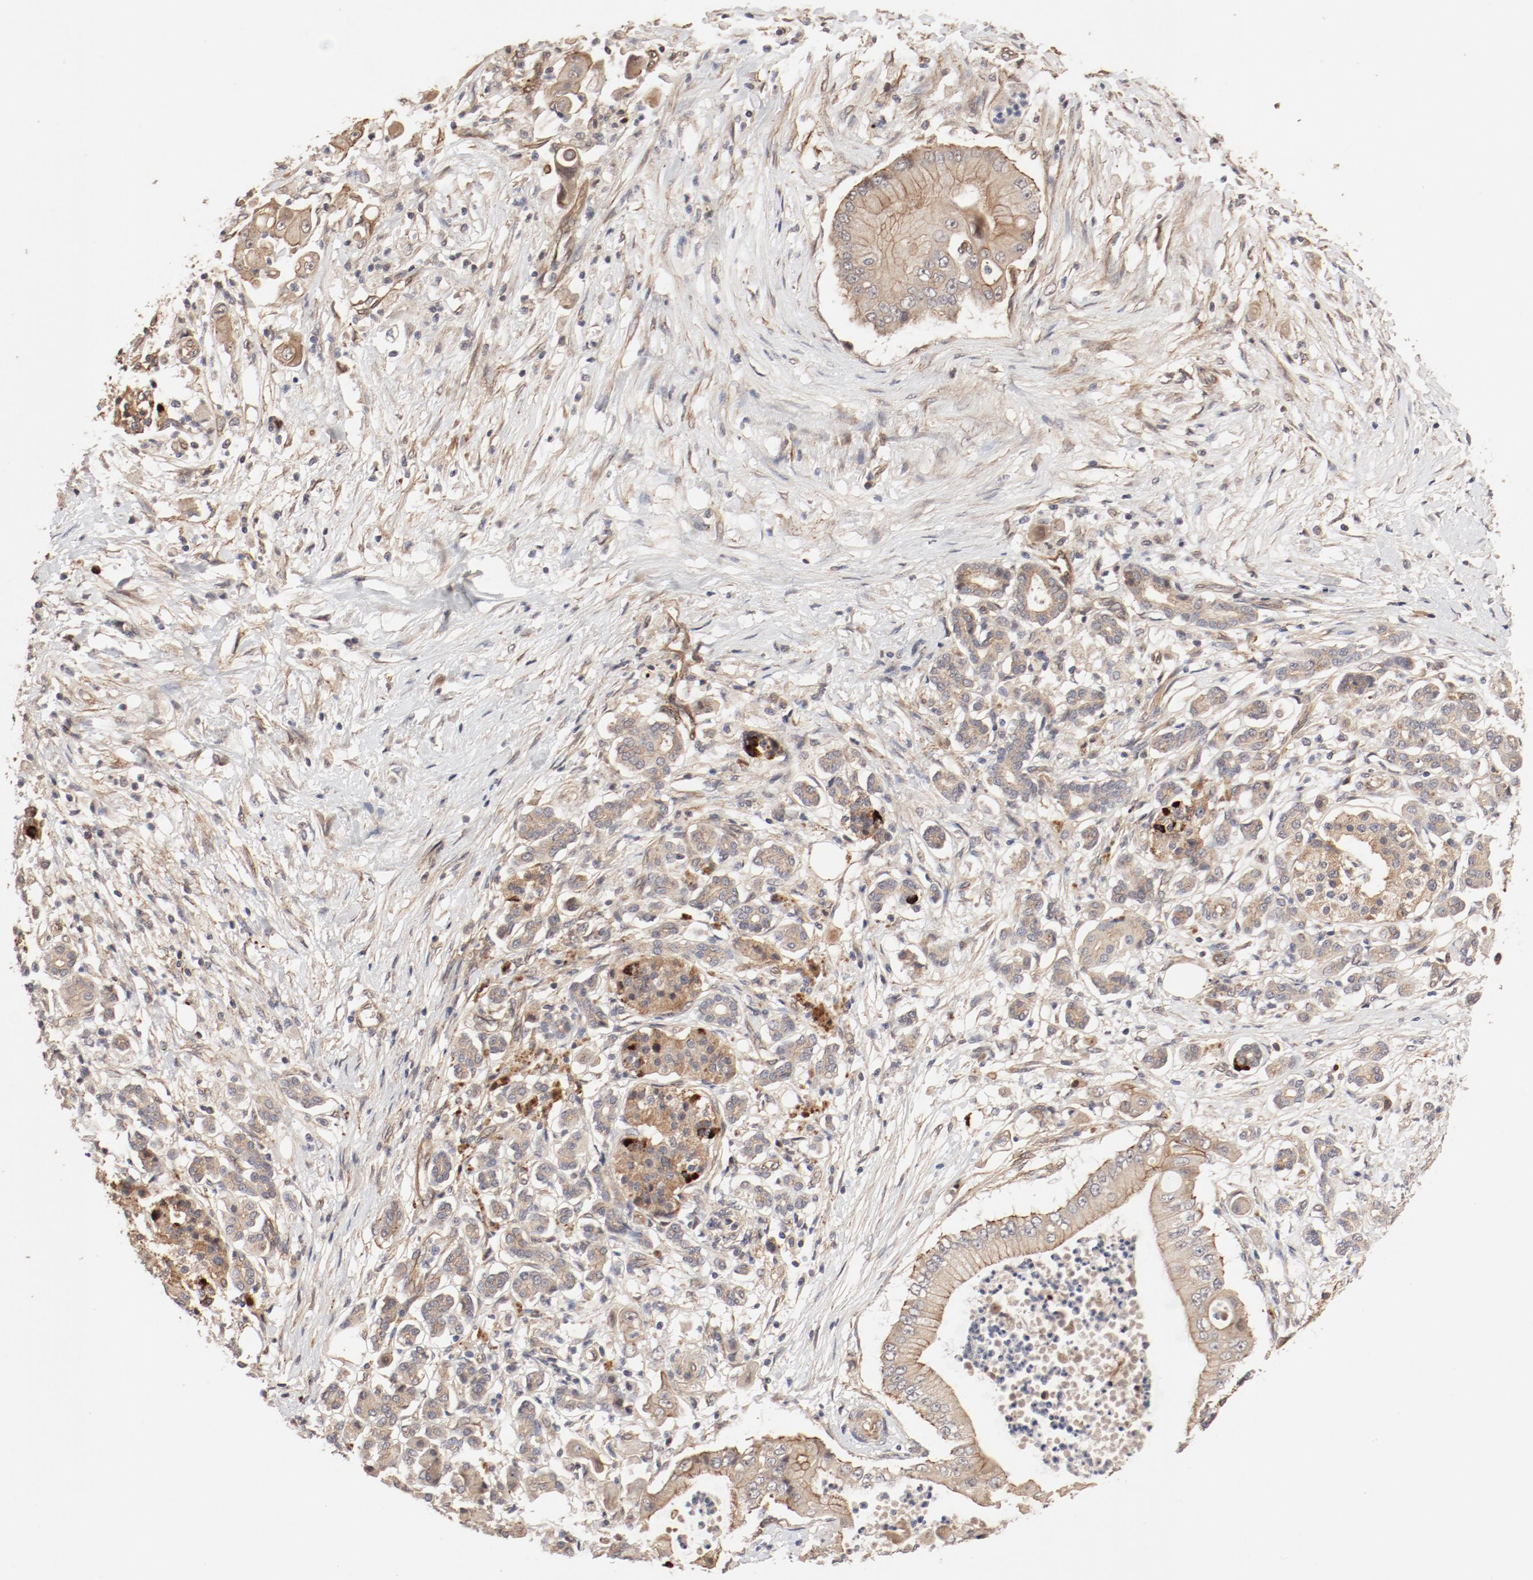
{"staining": {"intensity": "moderate", "quantity": ">75%", "location": "cytoplasmic/membranous"}, "tissue": "pancreatic cancer", "cell_type": "Tumor cells", "image_type": "cancer", "snomed": [{"axis": "morphology", "description": "Adenocarcinoma, NOS"}, {"axis": "topography", "description": "Pancreas"}], "caption": "Moderate cytoplasmic/membranous protein expression is identified in about >75% of tumor cells in adenocarcinoma (pancreatic).", "gene": "IL3RA", "patient": {"sex": "male", "age": 62}}